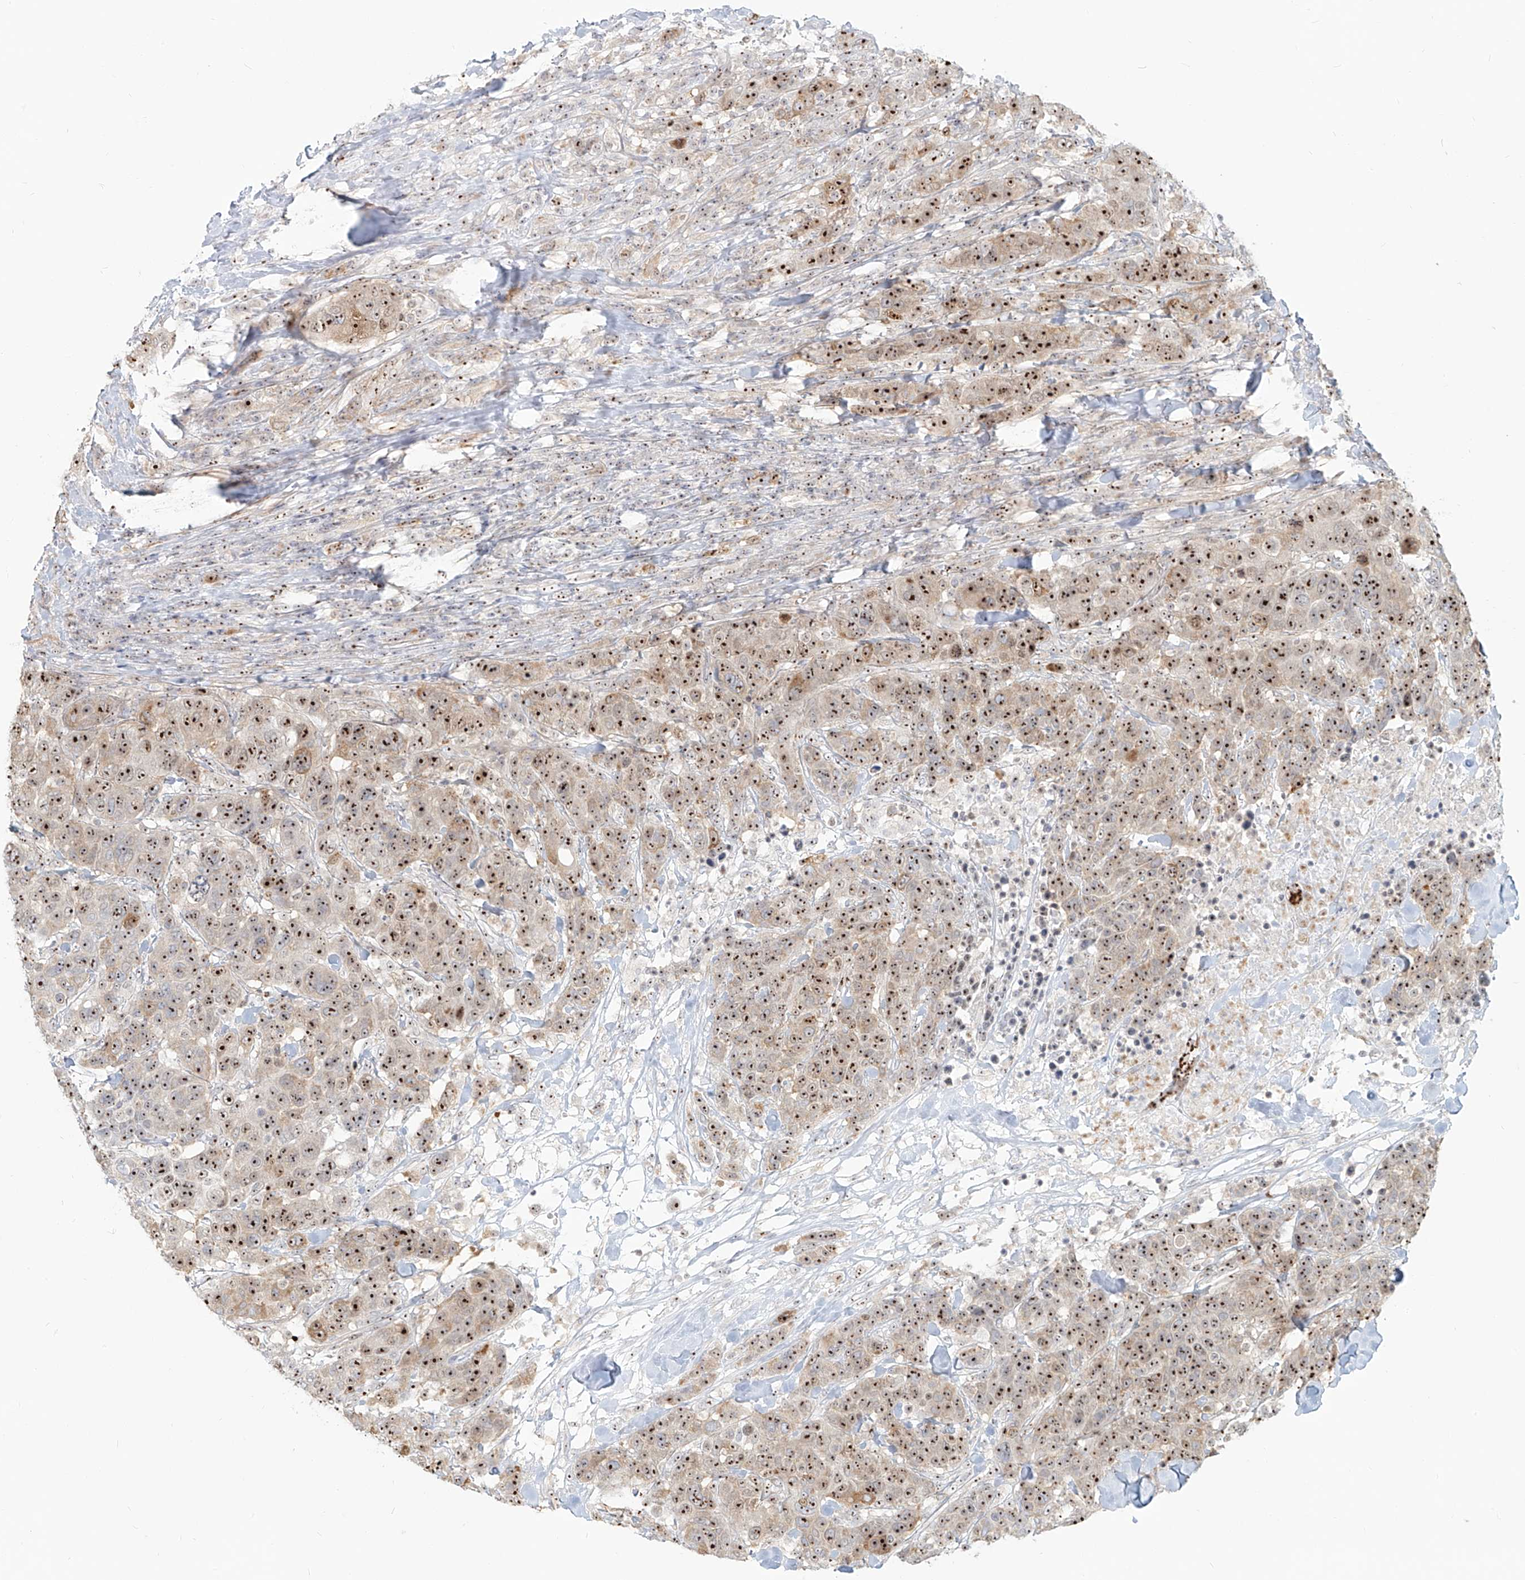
{"staining": {"intensity": "strong", "quantity": ">75%", "location": "nuclear"}, "tissue": "breast cancer", "cell_type": "Tumor cells", "image_type": "cancer", "snomed": [{"axis": "morphology", "description": "Duct carcinoma"}, {"axis": "topography", "description": "Breast"}], "caption": "Strong nuclear protein expression is seen in about >75% of tumor cells in invasive ductal carcinoma (breast).", "gene": "BYSL", "patient": {"sex": "female", "age": 37}}